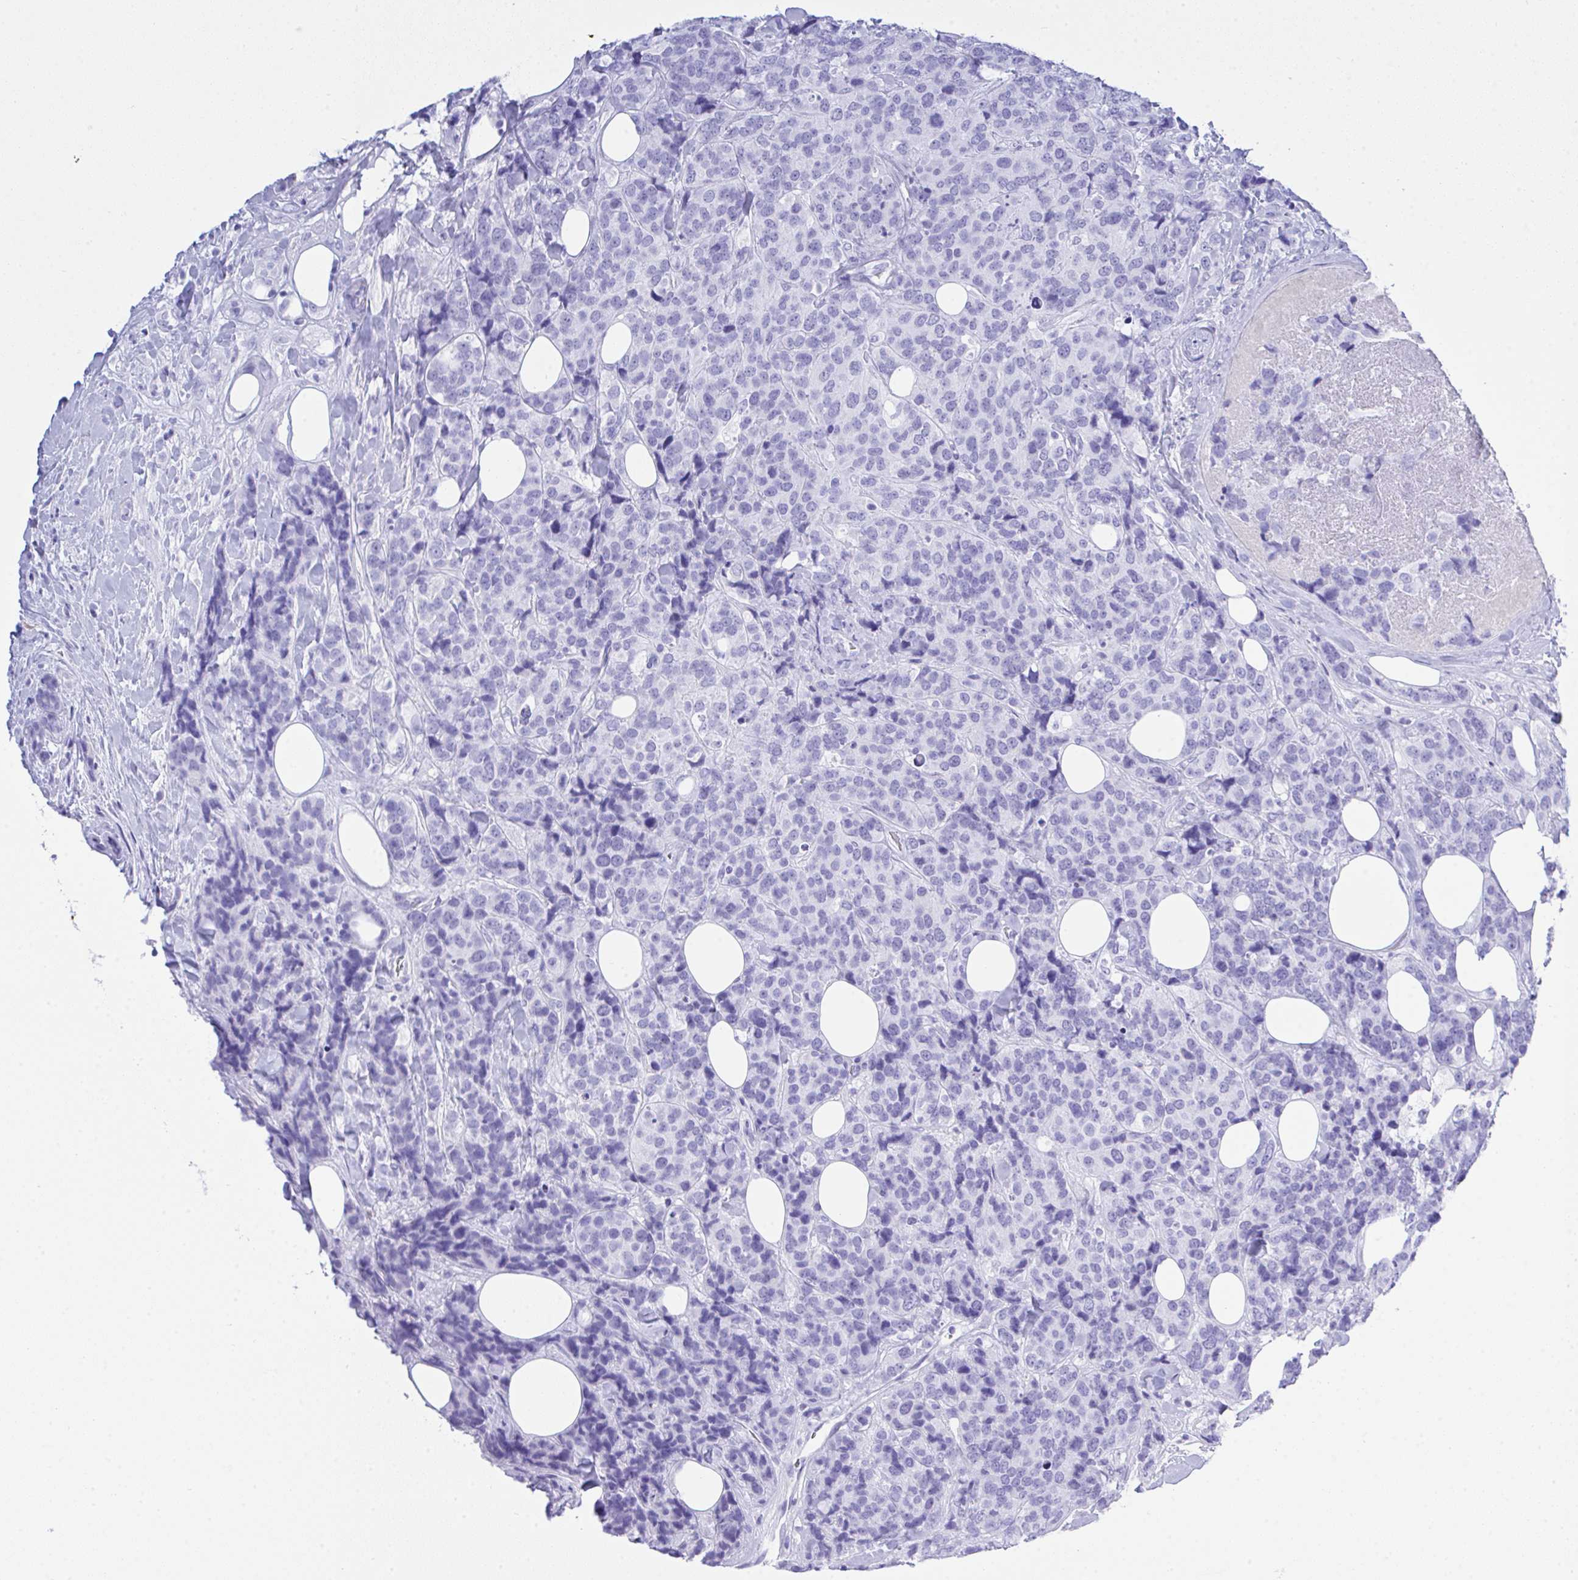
{"staining": {"intensity": "negative", "quantity": "none", "location": "none"}, "tissue": "breast cancer", "cell_type": "Tumor cells", "image_type": "cancer", "snomed": [{"axis": "morphology", "description": "Lobular carcinoma"}, {"axis": "topography", "description": "Breast"}], "caption": "This is an IHC micrograph of breast lobular carcinoma. There is no positivity in tumor cells.", "gene": "AKR1D1", "patient": {"sex": "female", "age": 59}}